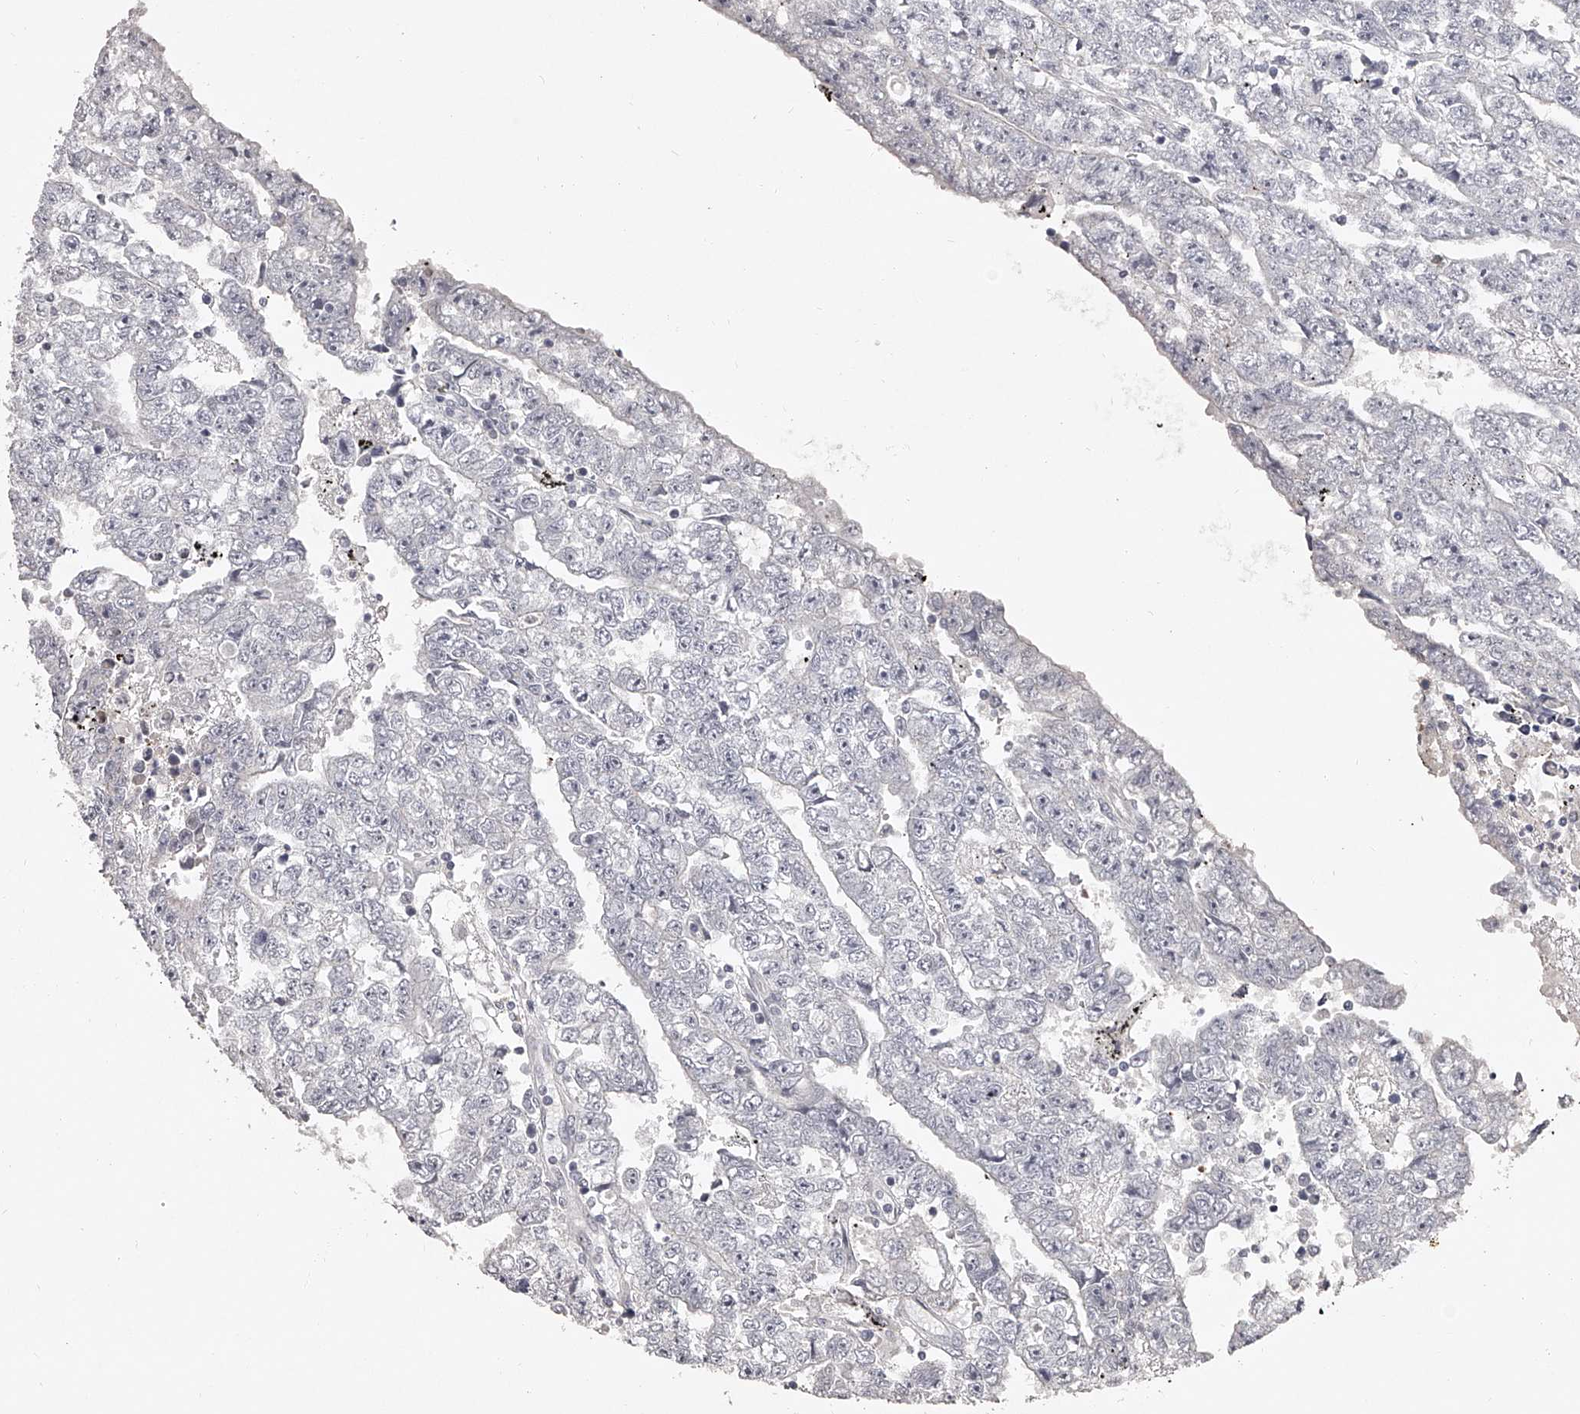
{"staining": {"intensity": "negative", "quantity": "none", "location": "none"}, "tissue": "testis cancer", "cell_type": "Tumor cells", "image_type": "cancer", "snomed": [{"axis": "morphology", "description": "Carcinoma, Embryonal, NOS"}, {"axis": "topography", "description": "Testis"}], "caption": "Immunohistochemistry micrograph of testis embryonal carcinoma stained for a protein (brown), which displays no expression in tumor cells.", "gene": "NT5DC1", "patient": {"sex": "male", "age": 25}}